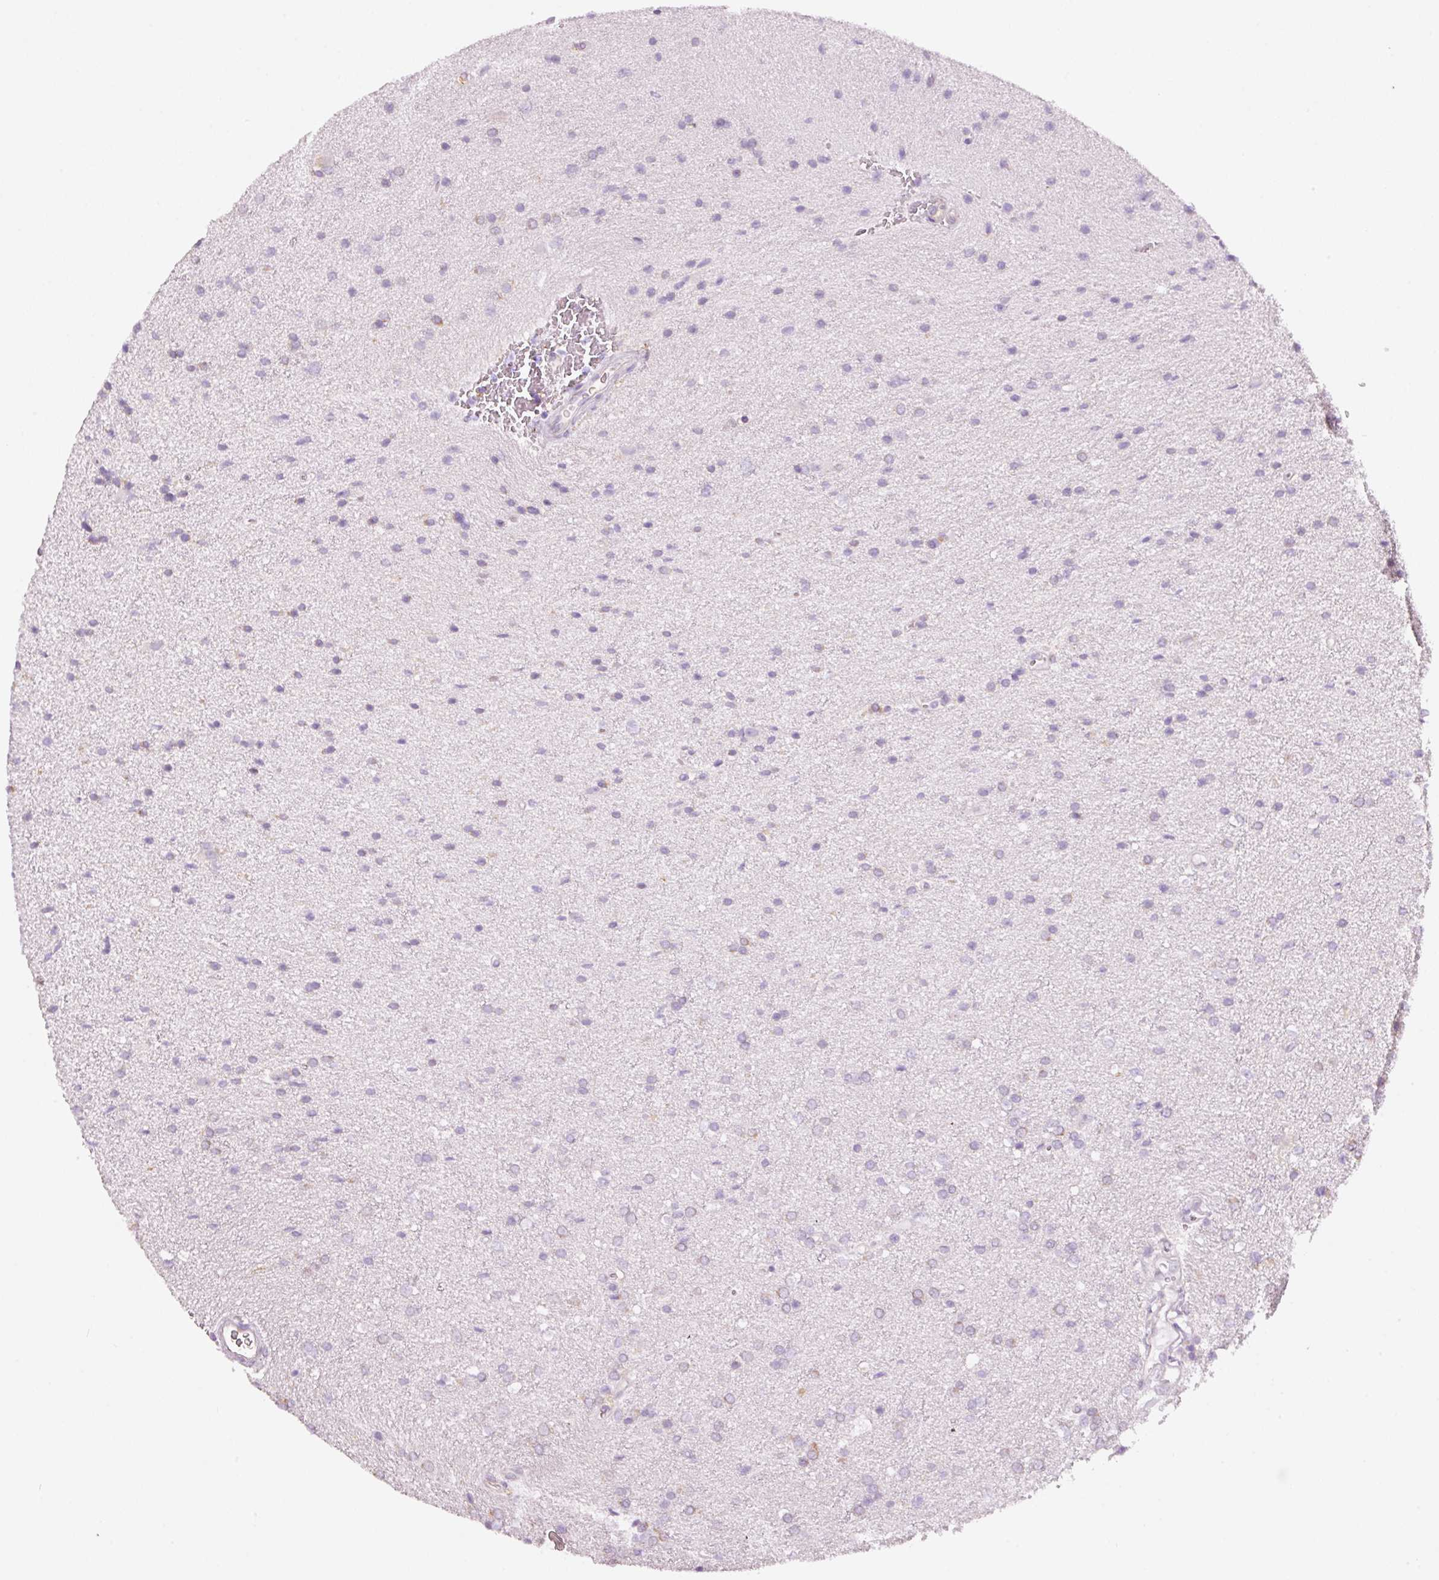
{"staining": {"intensity": "moderate", "quantity": "<25%", "location": "cytoplasmic/membranous"}, "tissue": "glioma", "cell_type": "Tumor cells", "image_type": "cancer", "snomed": [{"axis": "morphology", "description": "Glioma, malignant, Low grade"}, {"axis": "topography", "description": "Brain"}], "caption": "Tumor cells exhibit low levels of moderate cytoplasmic/membranous expression in about <25% of cells in human glioma. The protein is stained brown, and the nuclei are stained in blue (DAB IHC with brightfield microscopy, high magnification).", "gene": "GCG", "patient": {"sex": "female", "age": 34}}